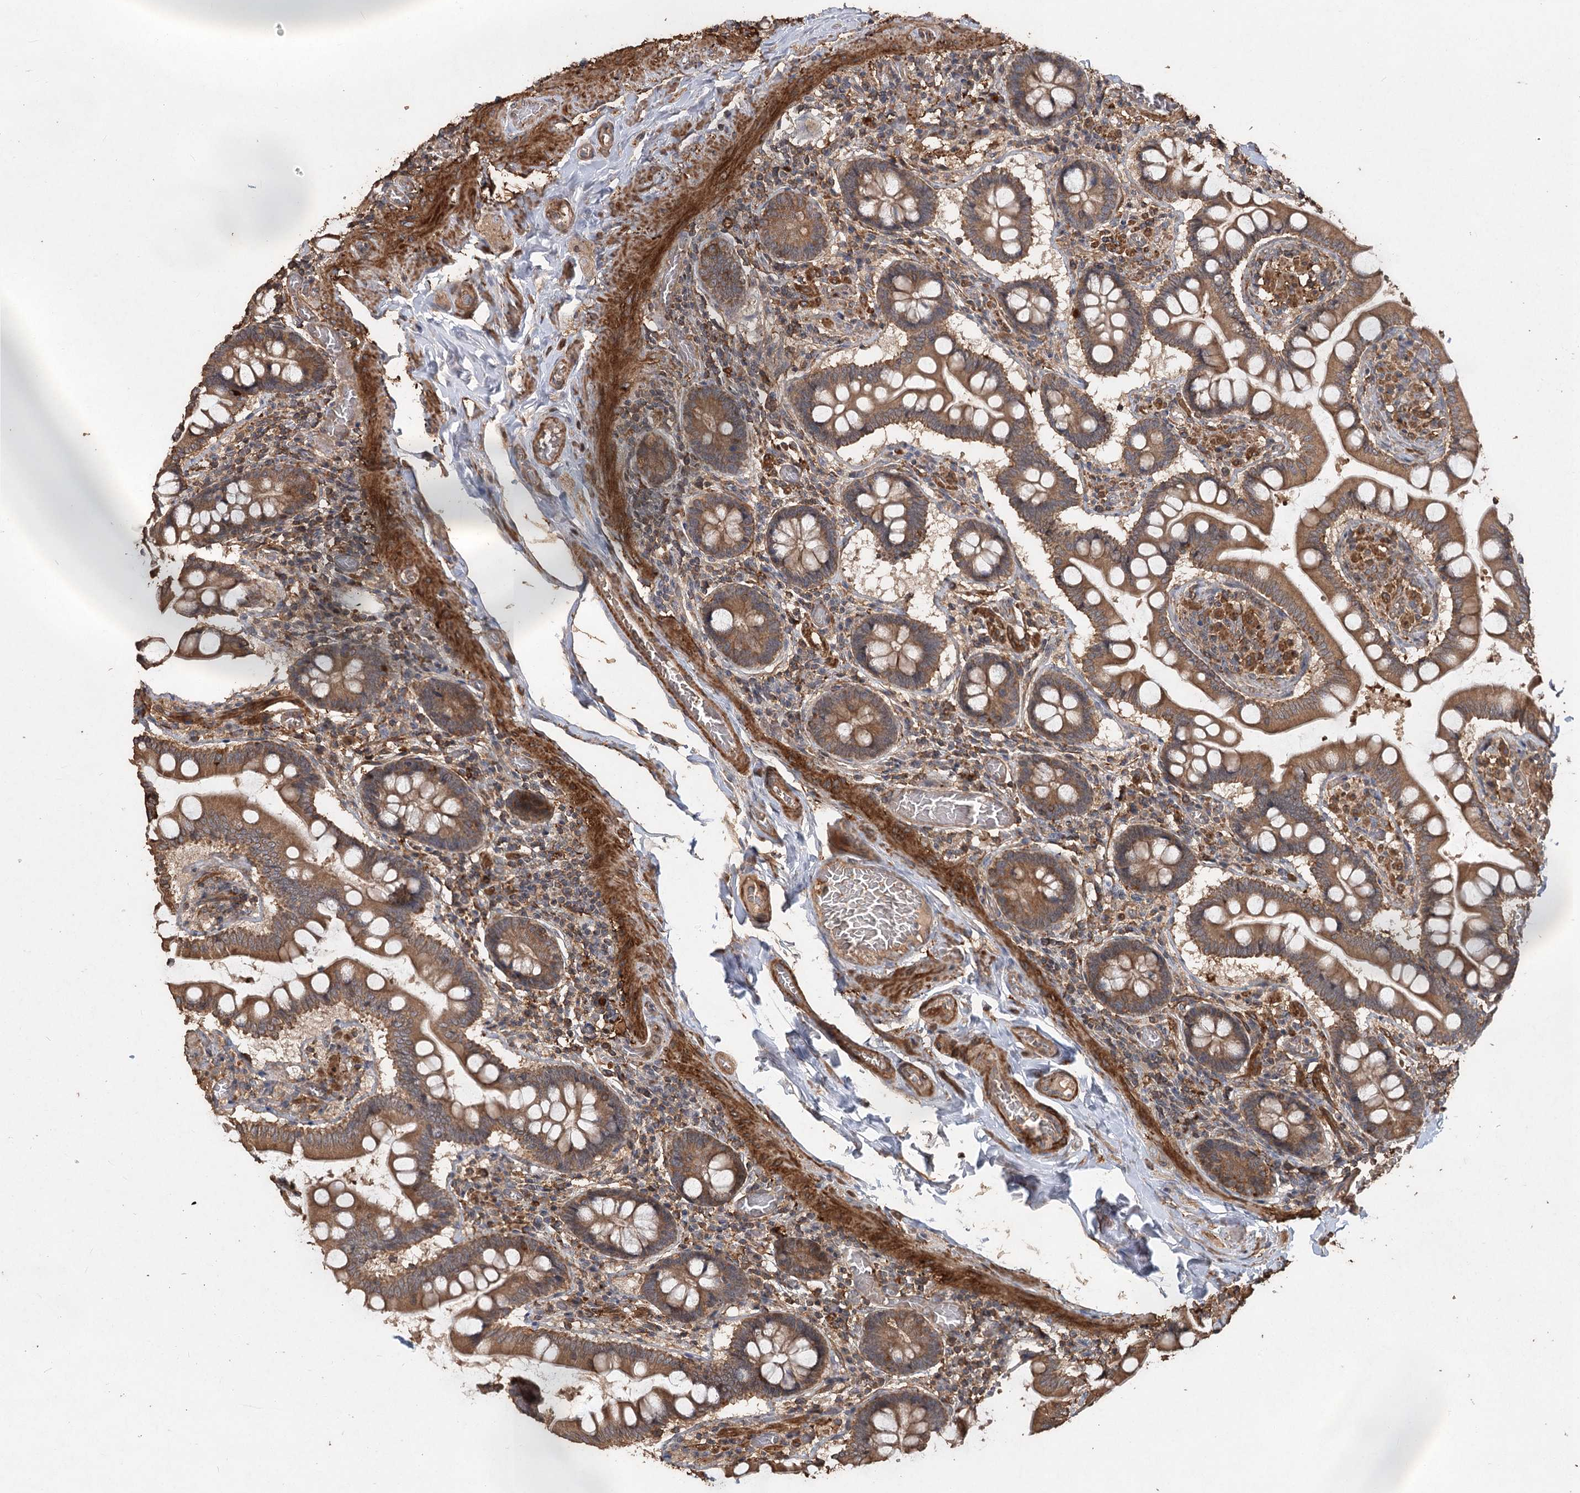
{"staining": {"intensity": "strong", "quantity": ">75%", "location": "cytoplasmic/membranous"}, "tissue": "small intestine", "cell_type": "Glandular cells", "image_type": "normal", "snomed": [{"axis": "morphology", "description": "Normal tissue, NOS"}, {"axis": "topography", "description": "Small intestine"}], "caption": "Immunohistochemical staining of normal small intestine exhibits high levels of strong cytoplasmic/membranous staining in about >75% of glandular cells.", "gene": "PIK3C2A", "patient": {"sex": "male", "age": 41}}